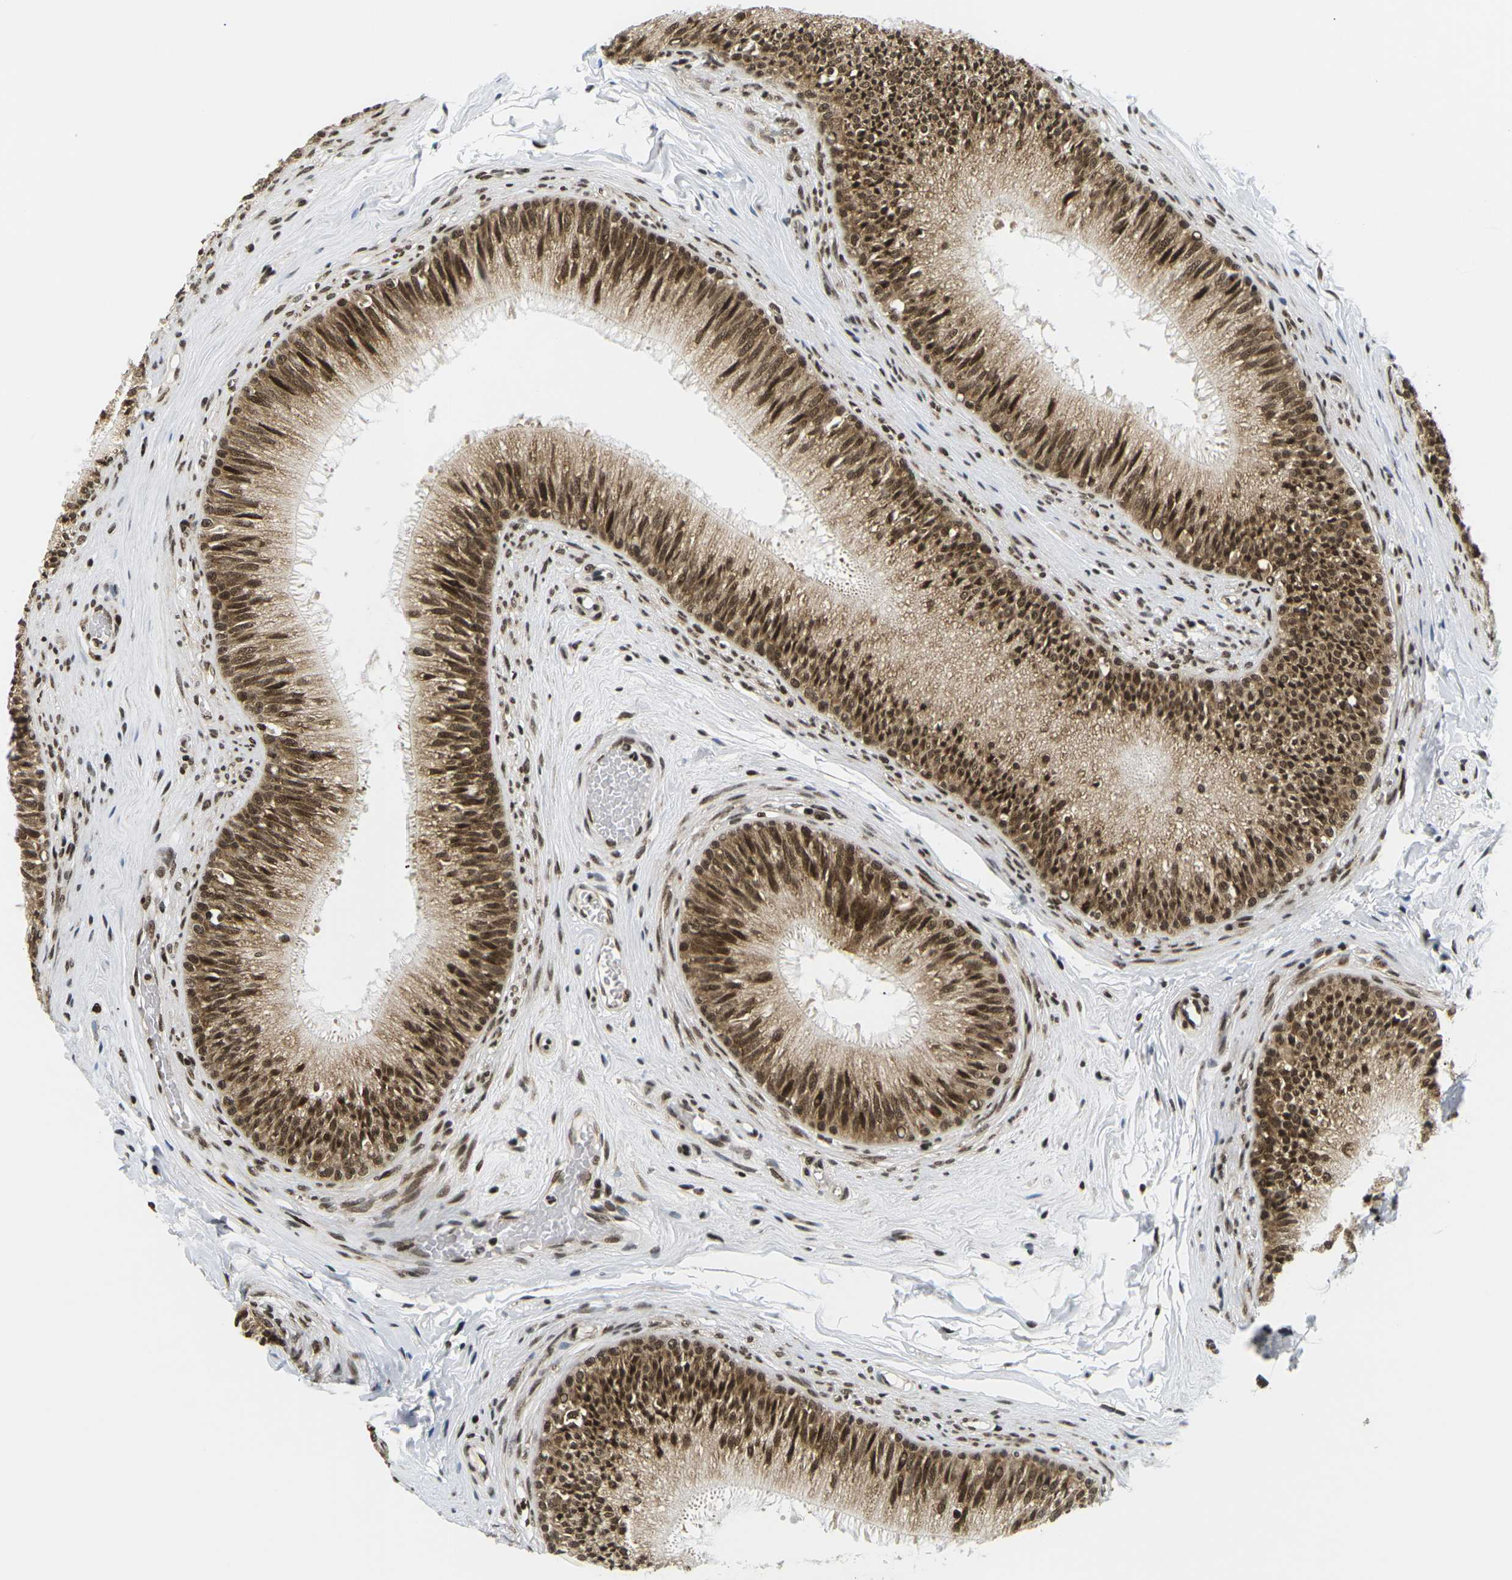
{"staining": {"intensity": "strong", "quantity": ">75%", "location": "cytoplasmic/membranous,nuclear"}, "tissue": "epididymis", "cell_type": "Glandular cells", "image_type": "normal", "snomed": [{"axis": "morphology", "description": "Normal tissue, NOS"}, {"axis": "topography", "description": "Testis"}, {"axis": "topography", "description": "Epididymis"}], "caption": "Immunohistochemical staining of normal epididymis shows >75% levels of strong cytoplasmic/membranous,nuclear protein staining in about >75% of glandular cells.", "gene": "CELF1", "patient": {"sex": "male", "age": 36}}